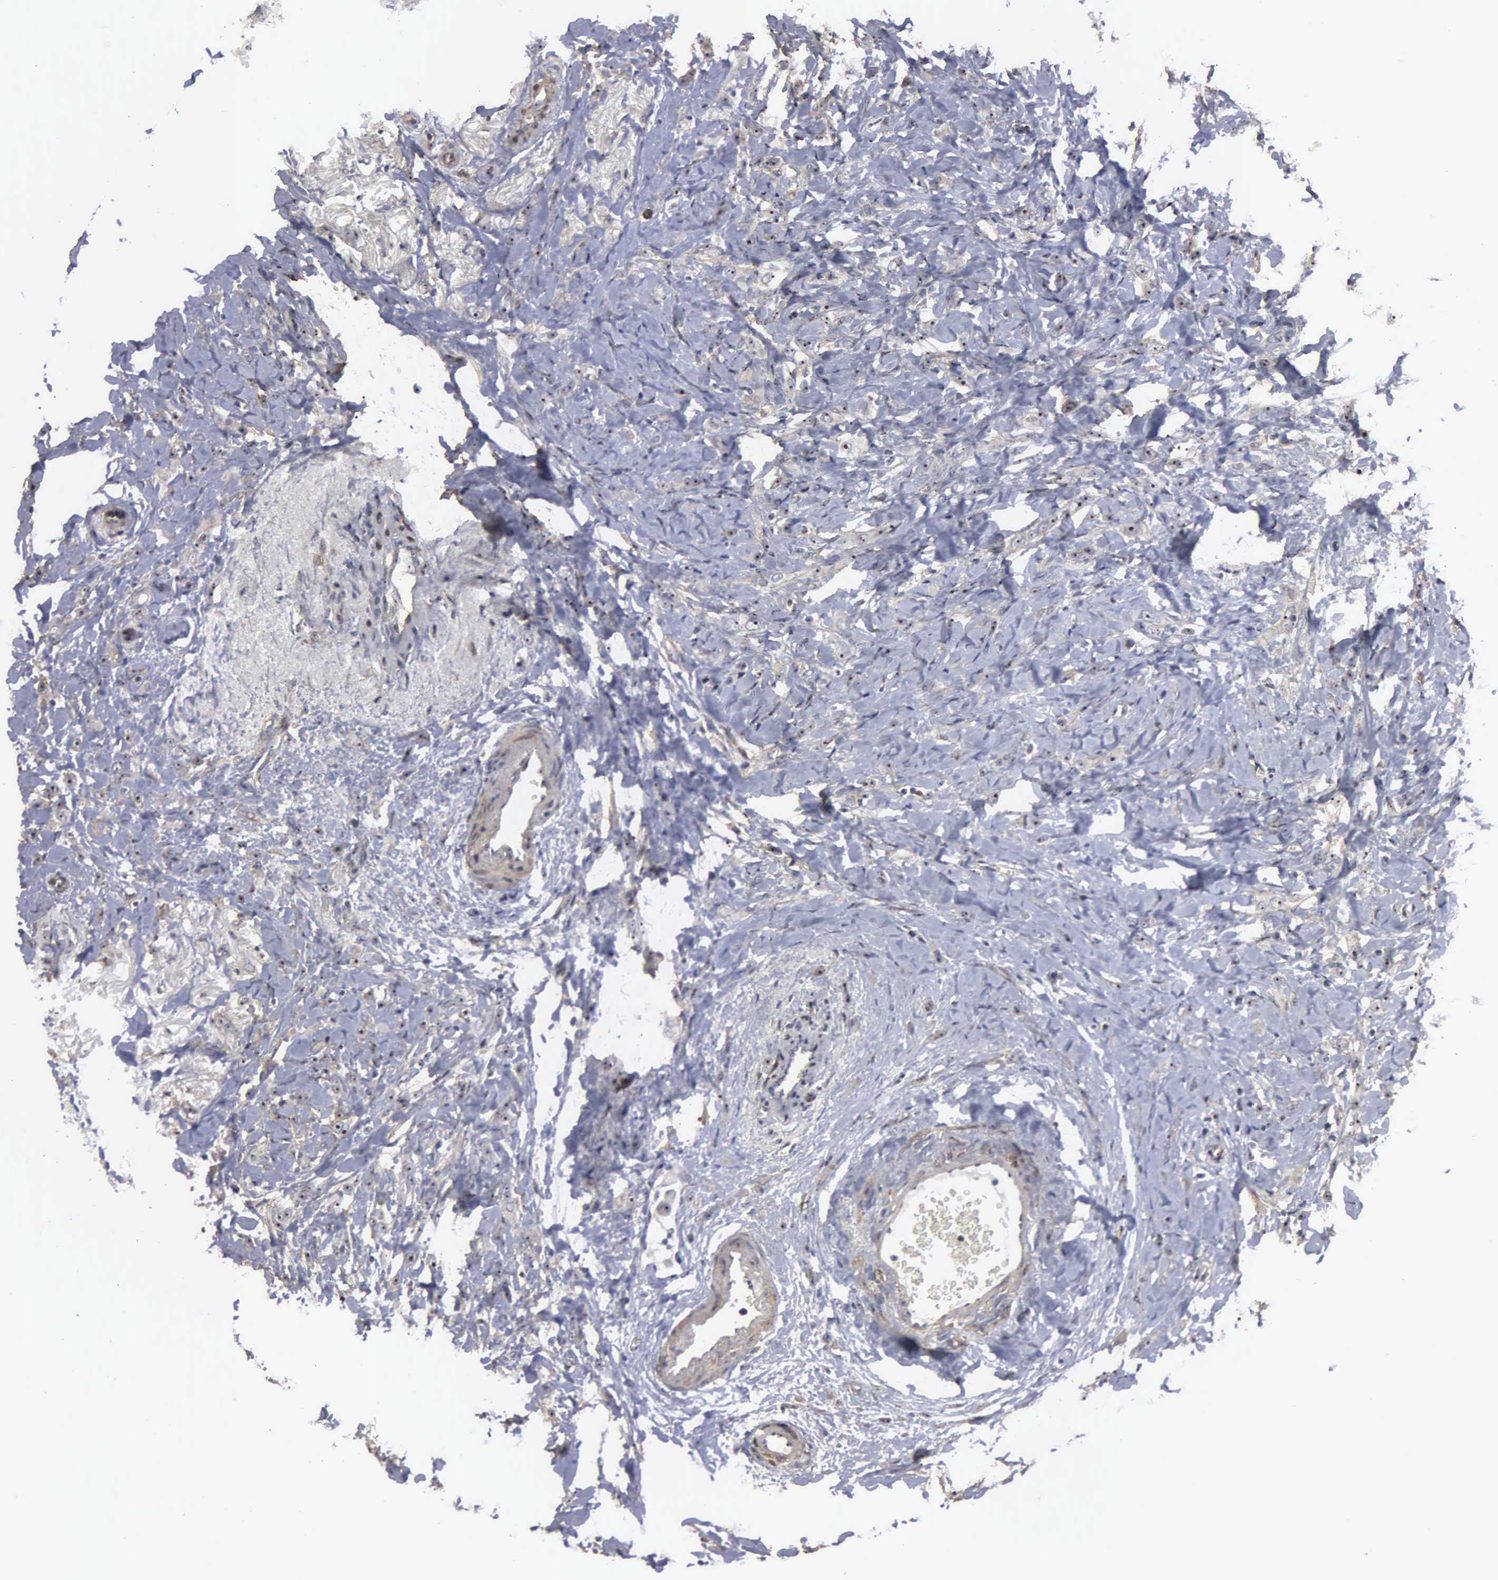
{"staining": {"intensity": "weak", "quantity": "25%-75%", "location": "nuclear"}, "tissue": "breast cancer", "cell_type": "Tumor cells", "image_type": "cancer", "snomed": [{"axis": "morphology", "description": "Lobular carcinoma"}, {"axis": "topography", "description": "Breast"}], "caption": "A low amount of weak nuclear positivity is seen in about 25%-75% of tumor cells in breast lobular carcinoma tissue. Immunohistochemistry (ihc) stains the protein of interest in brown and the nuclei are stained blue.", "gene": "NGDN", "patient": {"sex": "female", "age": 57}}